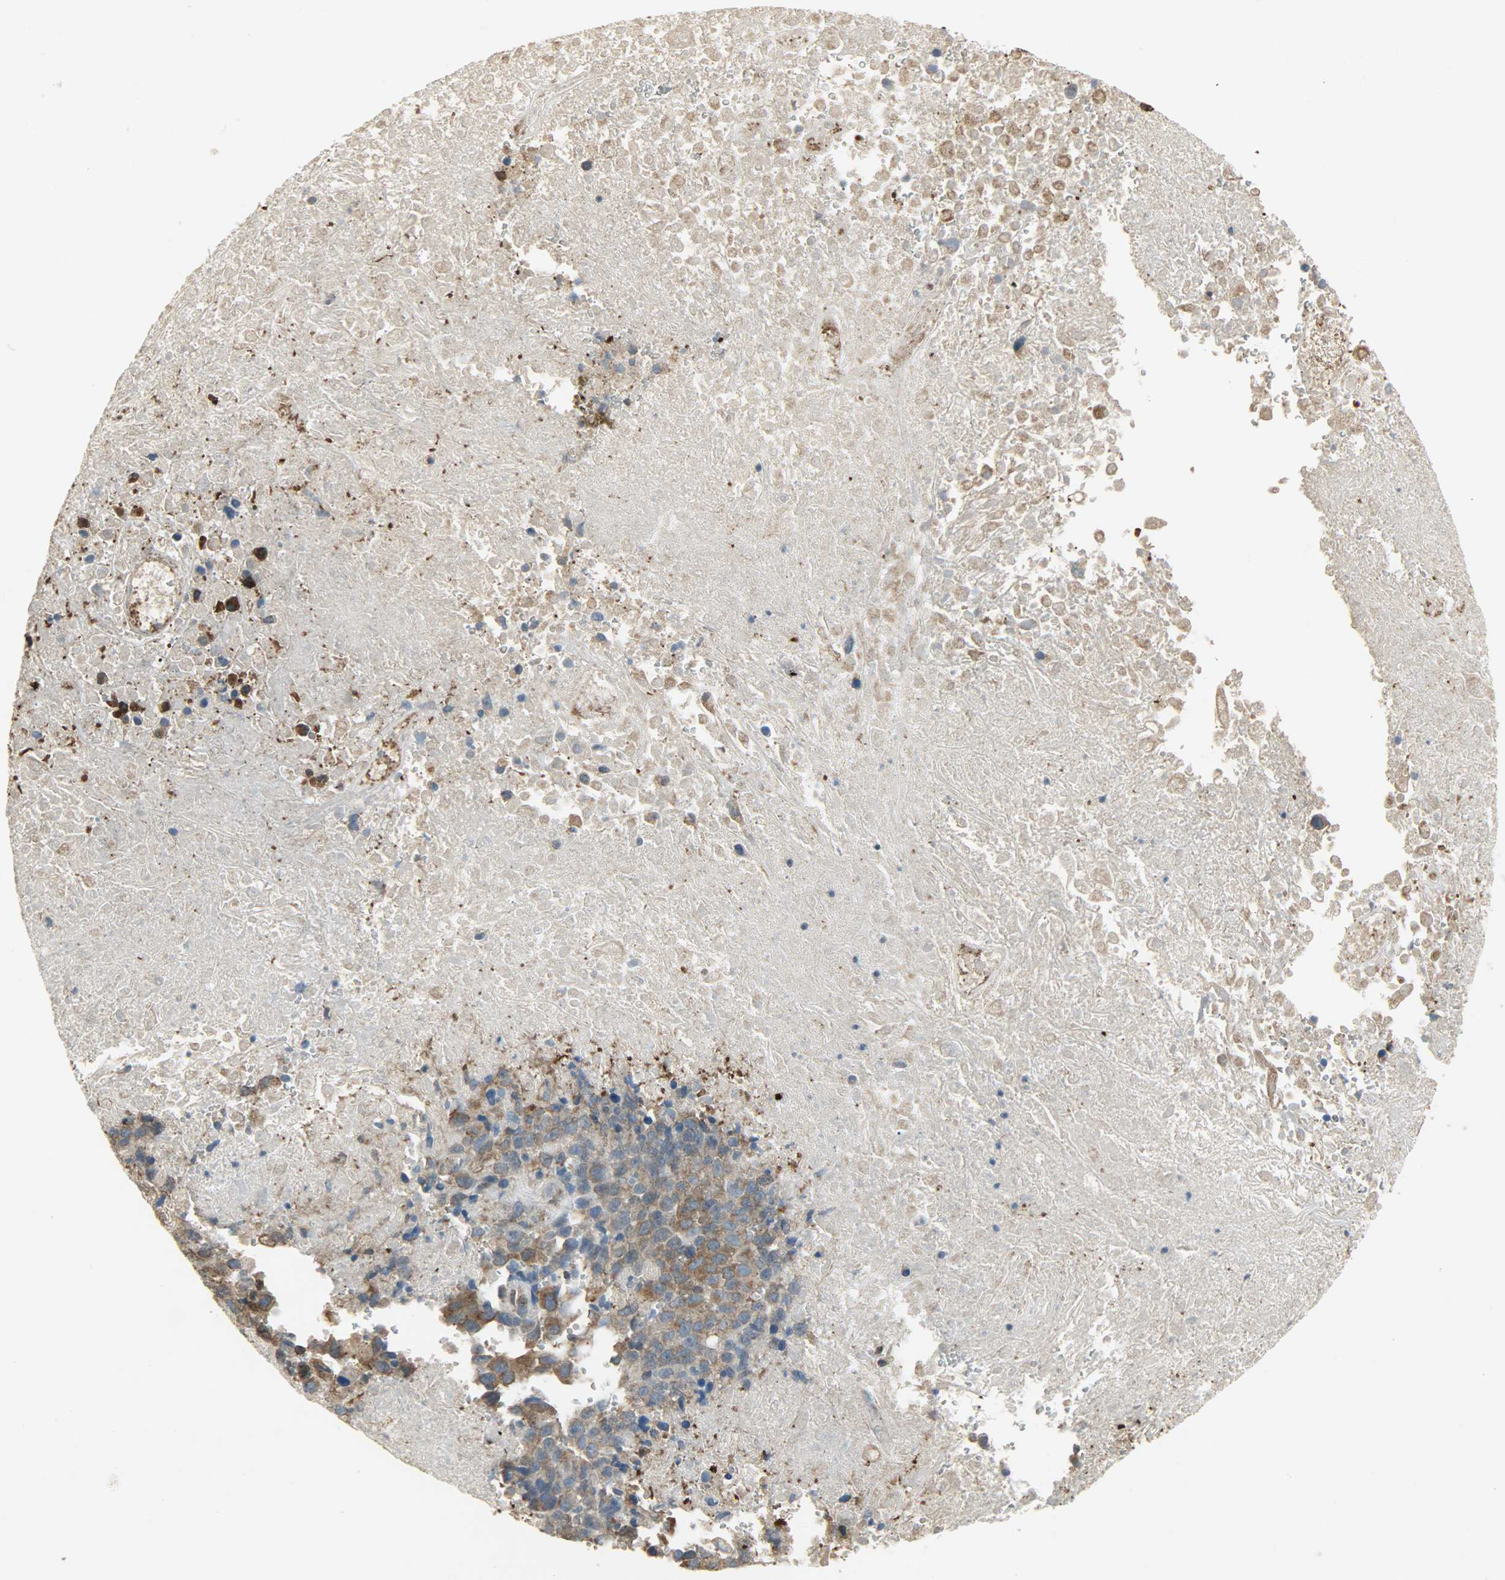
{"staining": {"intensity": "strong", "quantity": ">75%", "location": "cytoplasmic/membranous"}, "tissue": "melanoma", "cell_type": "Tumor cells", "image_type": "cancer", "snomed": [{"axis": "morphology", "description": "Malignant melanoma, Metastatic site"}, {"axis": "topography", "description": "Cerebral cortex"}], "caption": "Immunohistochemistry image of malignant melanoma (metastatic site) stained for a protein (brown), which exhibits high levels of strong cytoplasmic/membranous staining in about >75% of tumor cells.", "gene": "LDHB", "patient": {"sex": "female", "age": 52}}